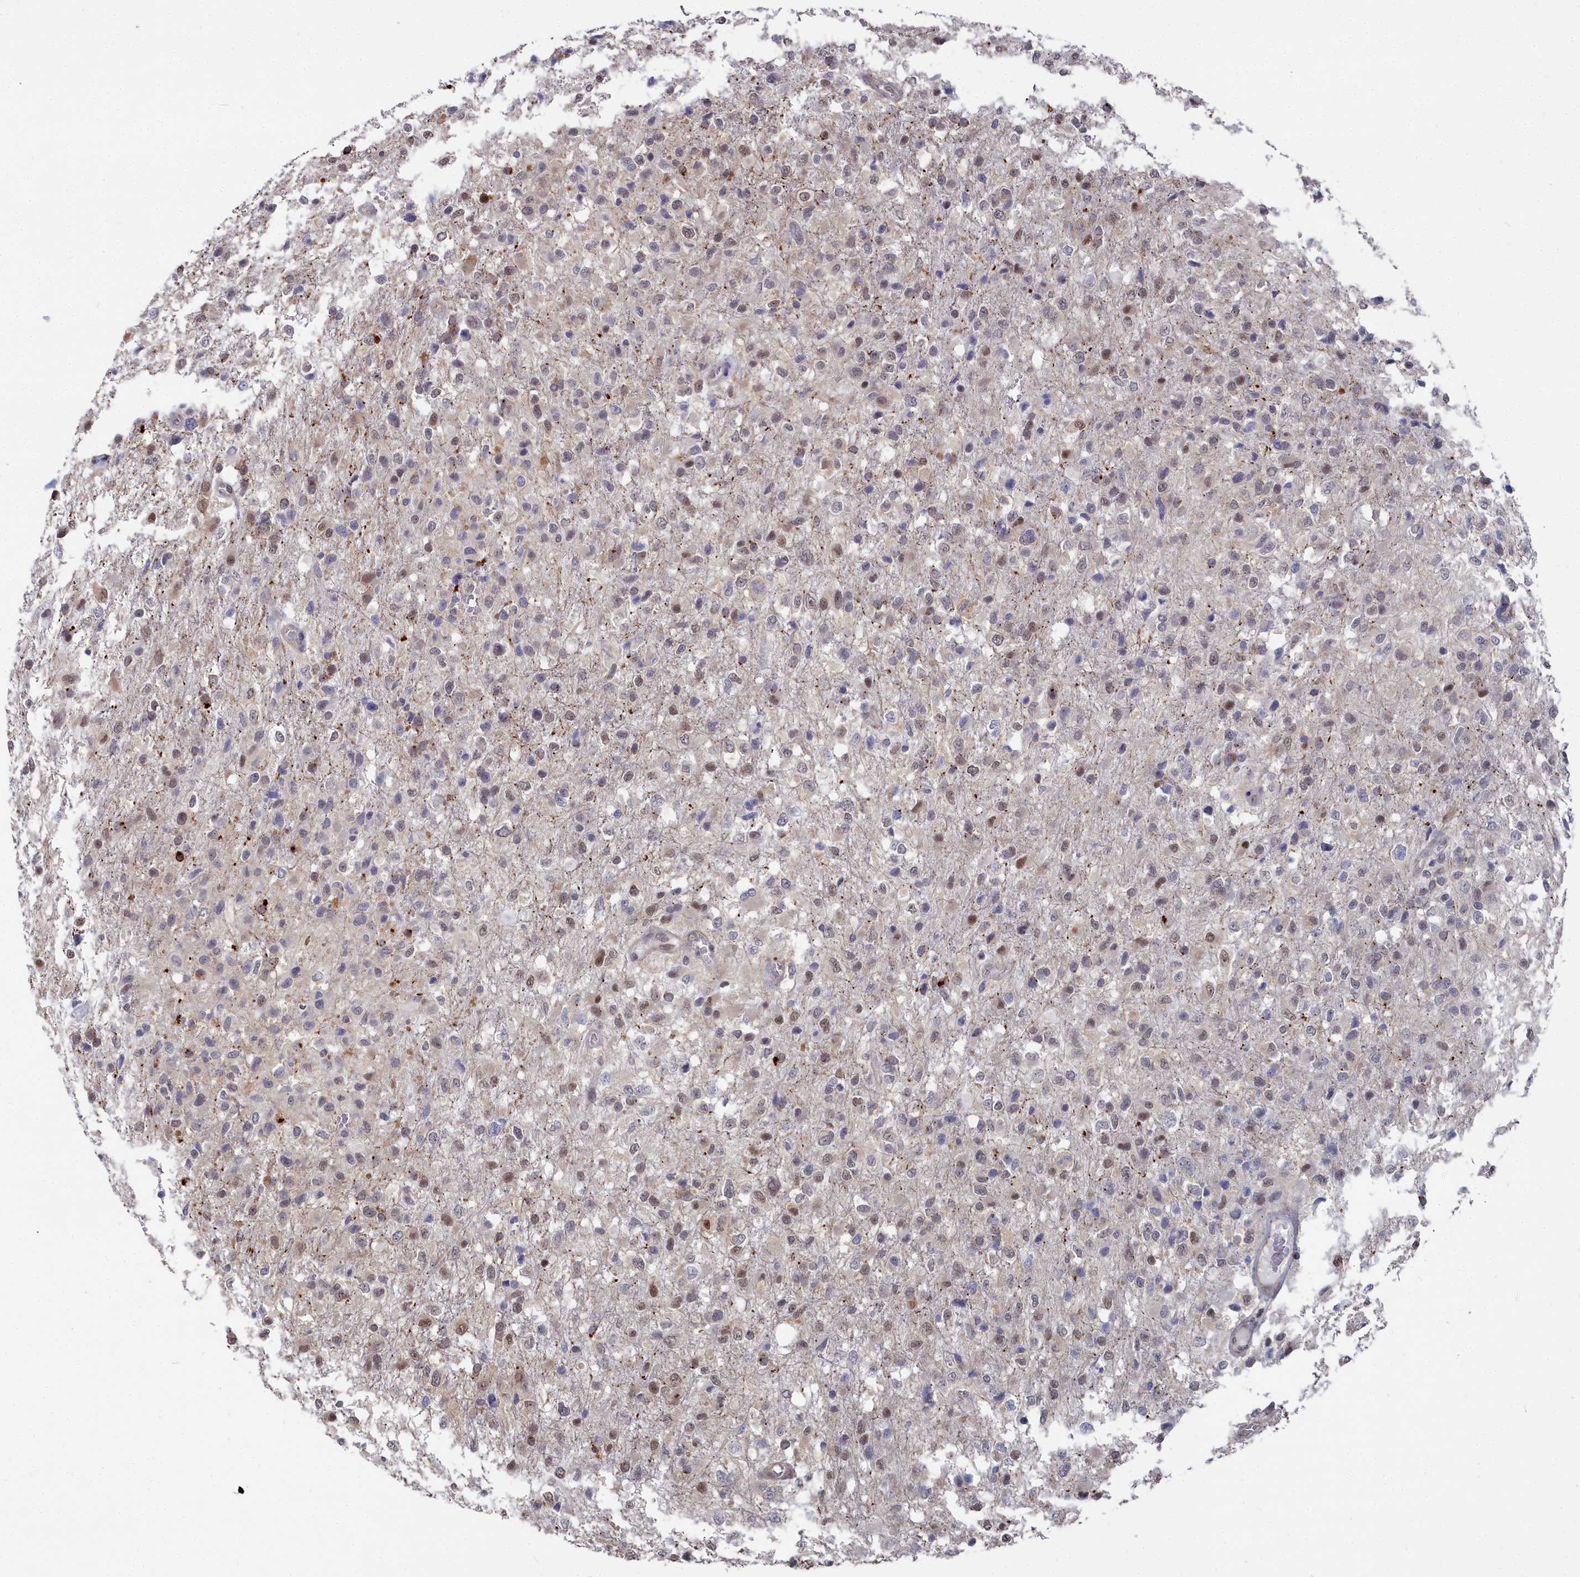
{"staining": {"intensity": "moderate", "quantity": "<25%", "location": "nuclear"}, "tissue": "glioma", "cell_type": "Tumor cells", "image_type": "cancer", "snomed": [{"axis": "morphology", "description": "Glioma, malignant, High grade"}, {"axis": "topography", "description": "Brain"}], "caption": "Brown immunohistochemical staining in malignant glioma (high-grade) displays moderate nuclear expression in about <25% of tumor cells.", "gene": "RPS27A", "patient": {"sex": "female", "age": 74}}